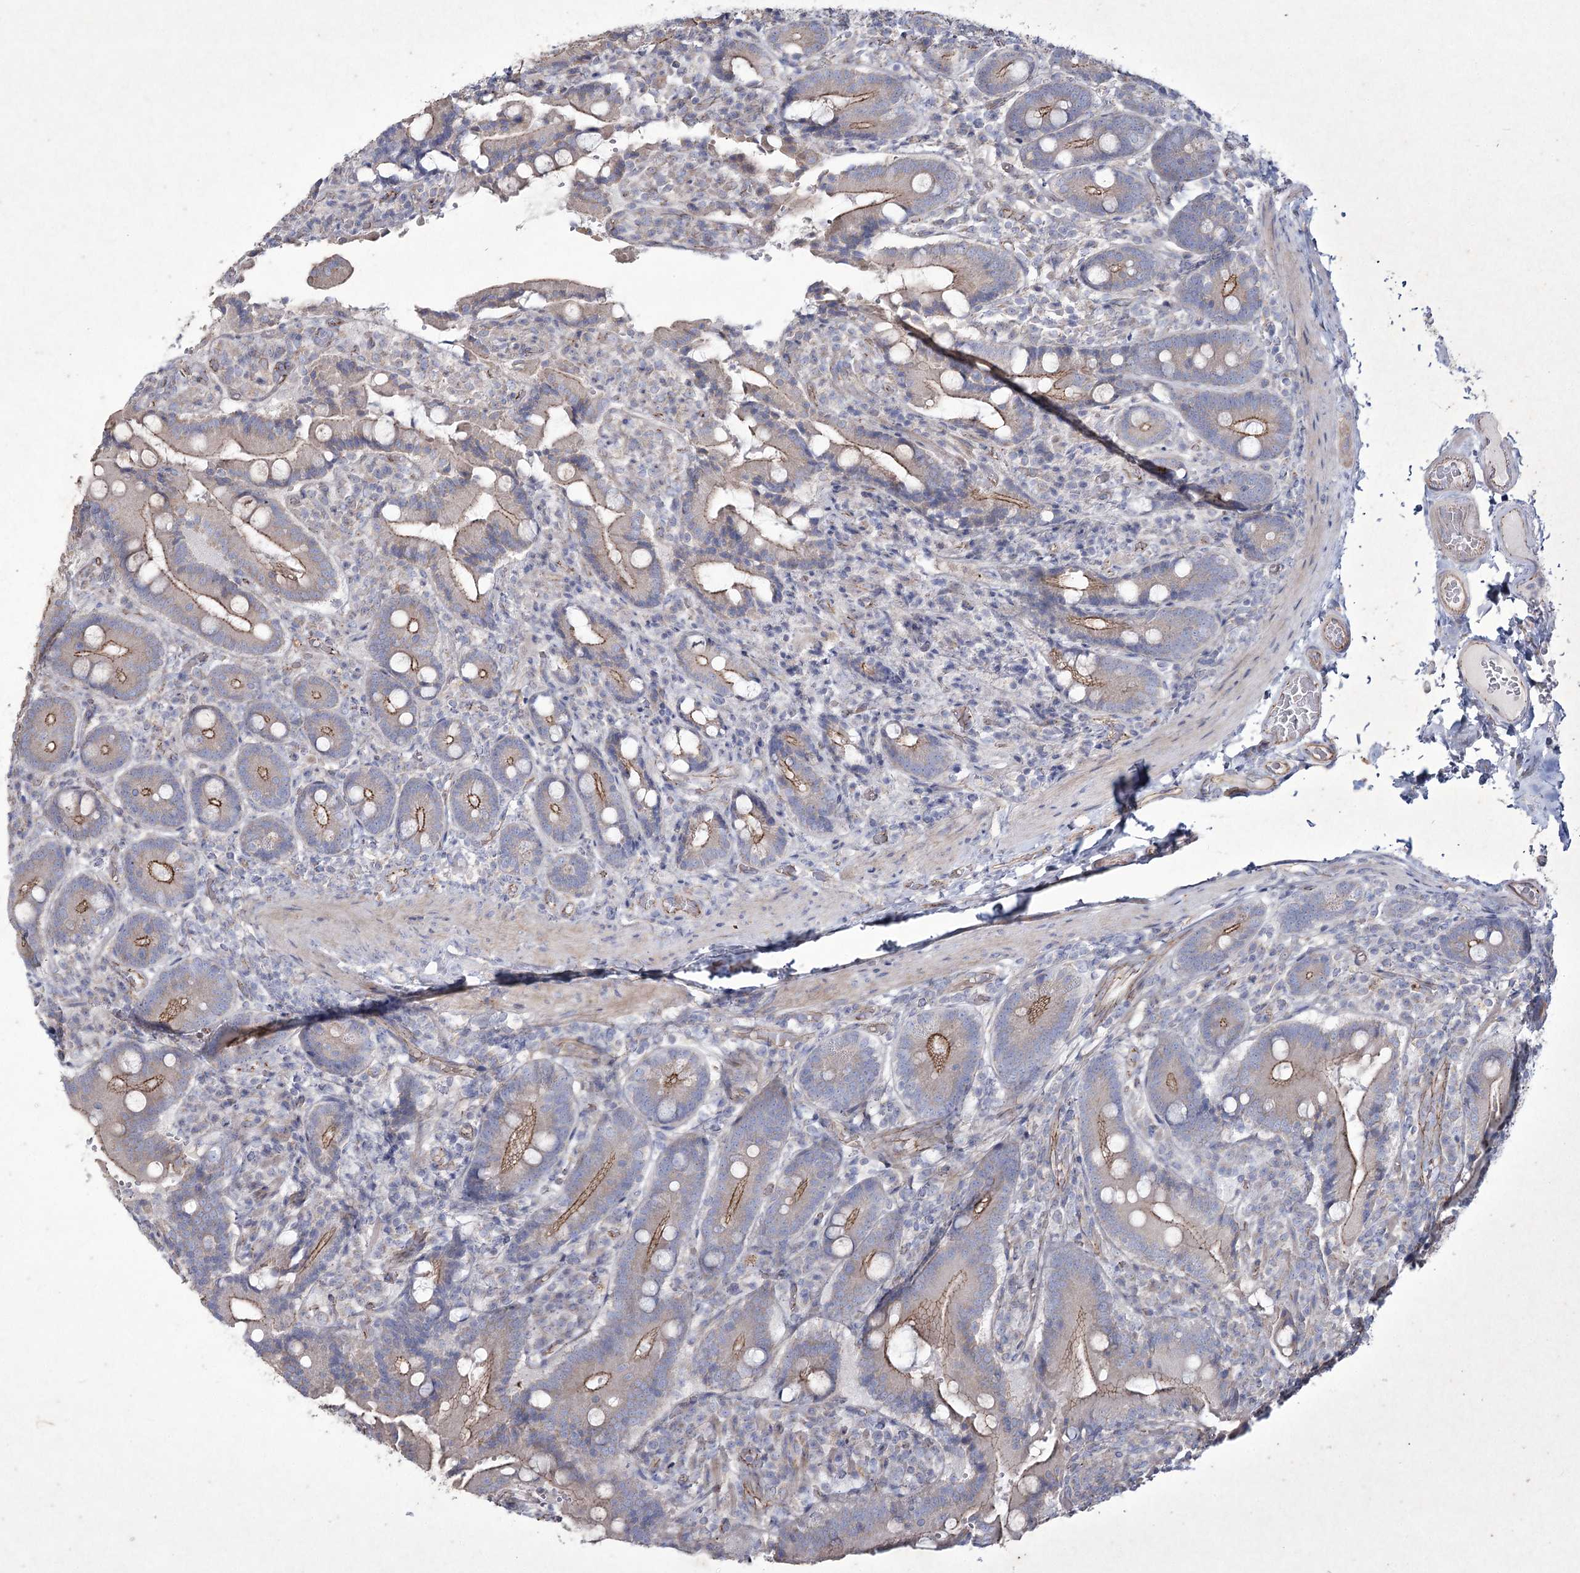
{"staining": {"intensity": "moderate", "quantity": "25%-75%", "location": "cytoplasmic/membranous"}, "tissue": "duodenum", "cell_type": "Glandular cells", "image_type": "normal", "snomed": [{"axis": "morphology", "description": "Normal tissue, NOS"}, {"axis": "topography", "description": "Duodenum"}], "caption": "This image shows immunohistochemistry staining of normal duodenum, with medium moderate cytoplasmic/membranous expression in about 25%-75% of glandular cells.", "gene": "LDLRAD3", "patient": {"sex": "female", "age": 62}}